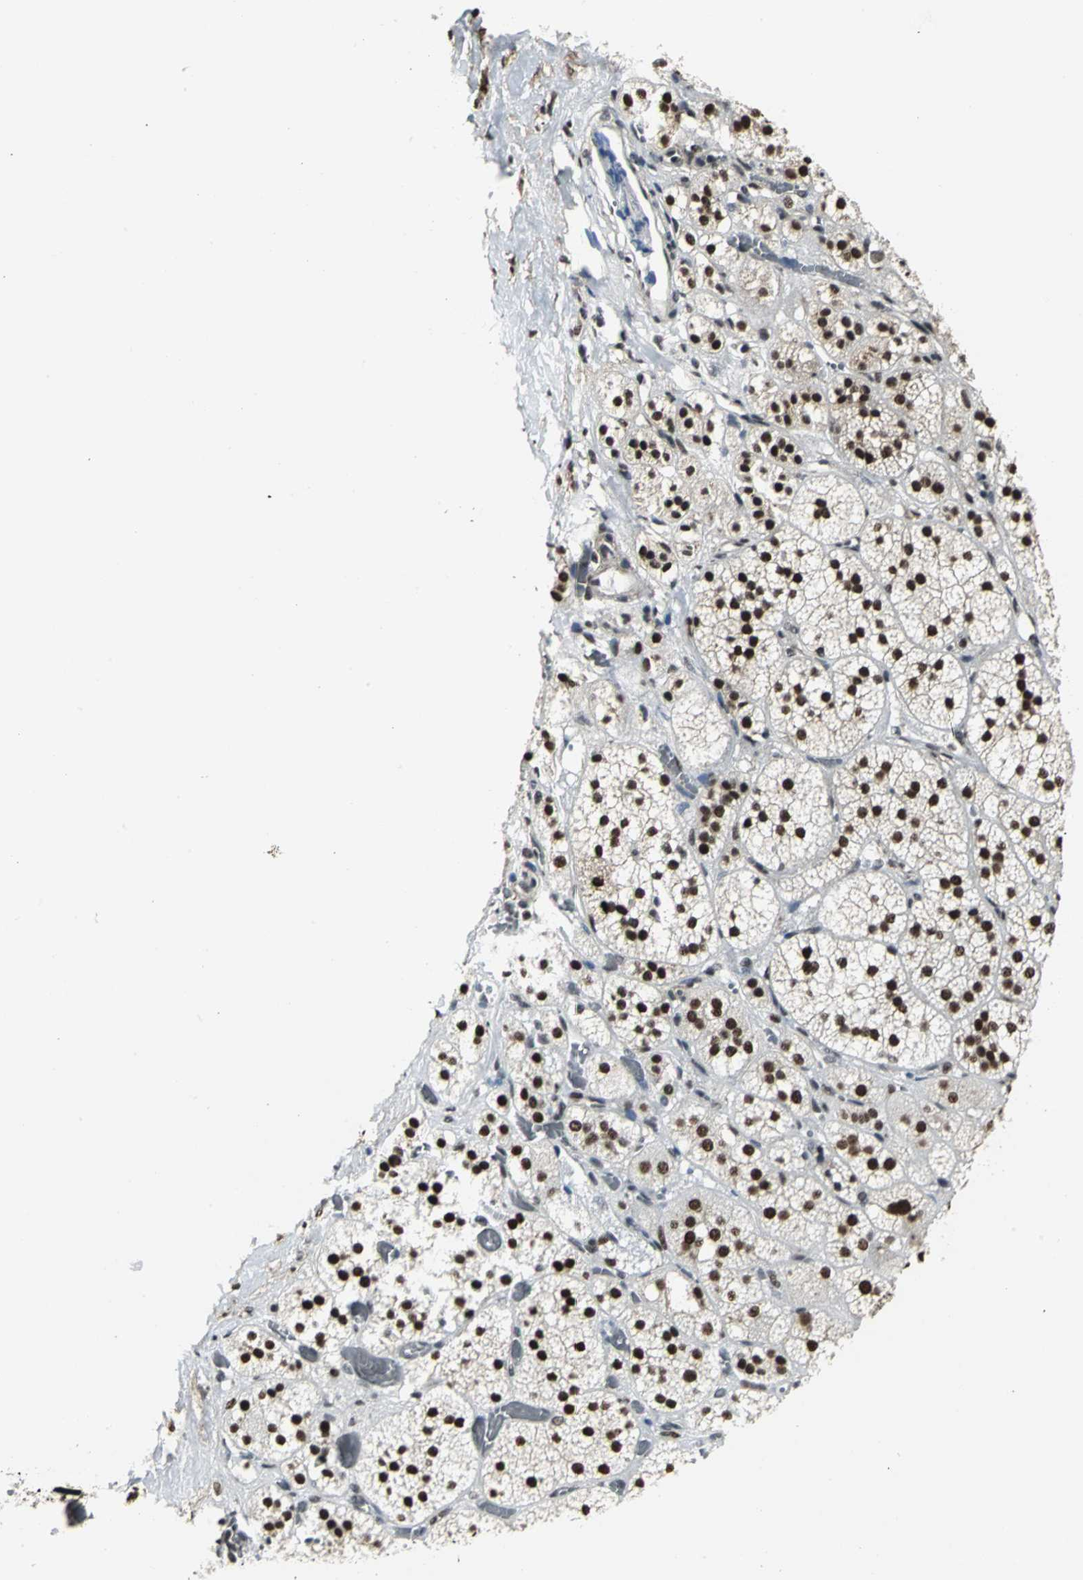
{"staining": {"intensity": "strong", "quantity": ">75%", "location": "nuclear"}, "tissue": "adrenal gland", "cell_type": "Glandular cells", "image_type": "normal", "snomed": [{"axis": "morphology", "description": "Normal tissue, NOS"}, {"axis": "topography", "description": "Adrenal gland"}], "caption": "Immunohistochemistry (DAB) staining of benign adrenal gland reveals strong nuclear protein staining in about >75% of glandular cells. The staining is performed using DAB brown chromogen to label protein expression. The nuclei are counter-stained blue using hematoxylin.", "gene": "CCDC88C", "patient": {"sex": "female", "age": 71}}